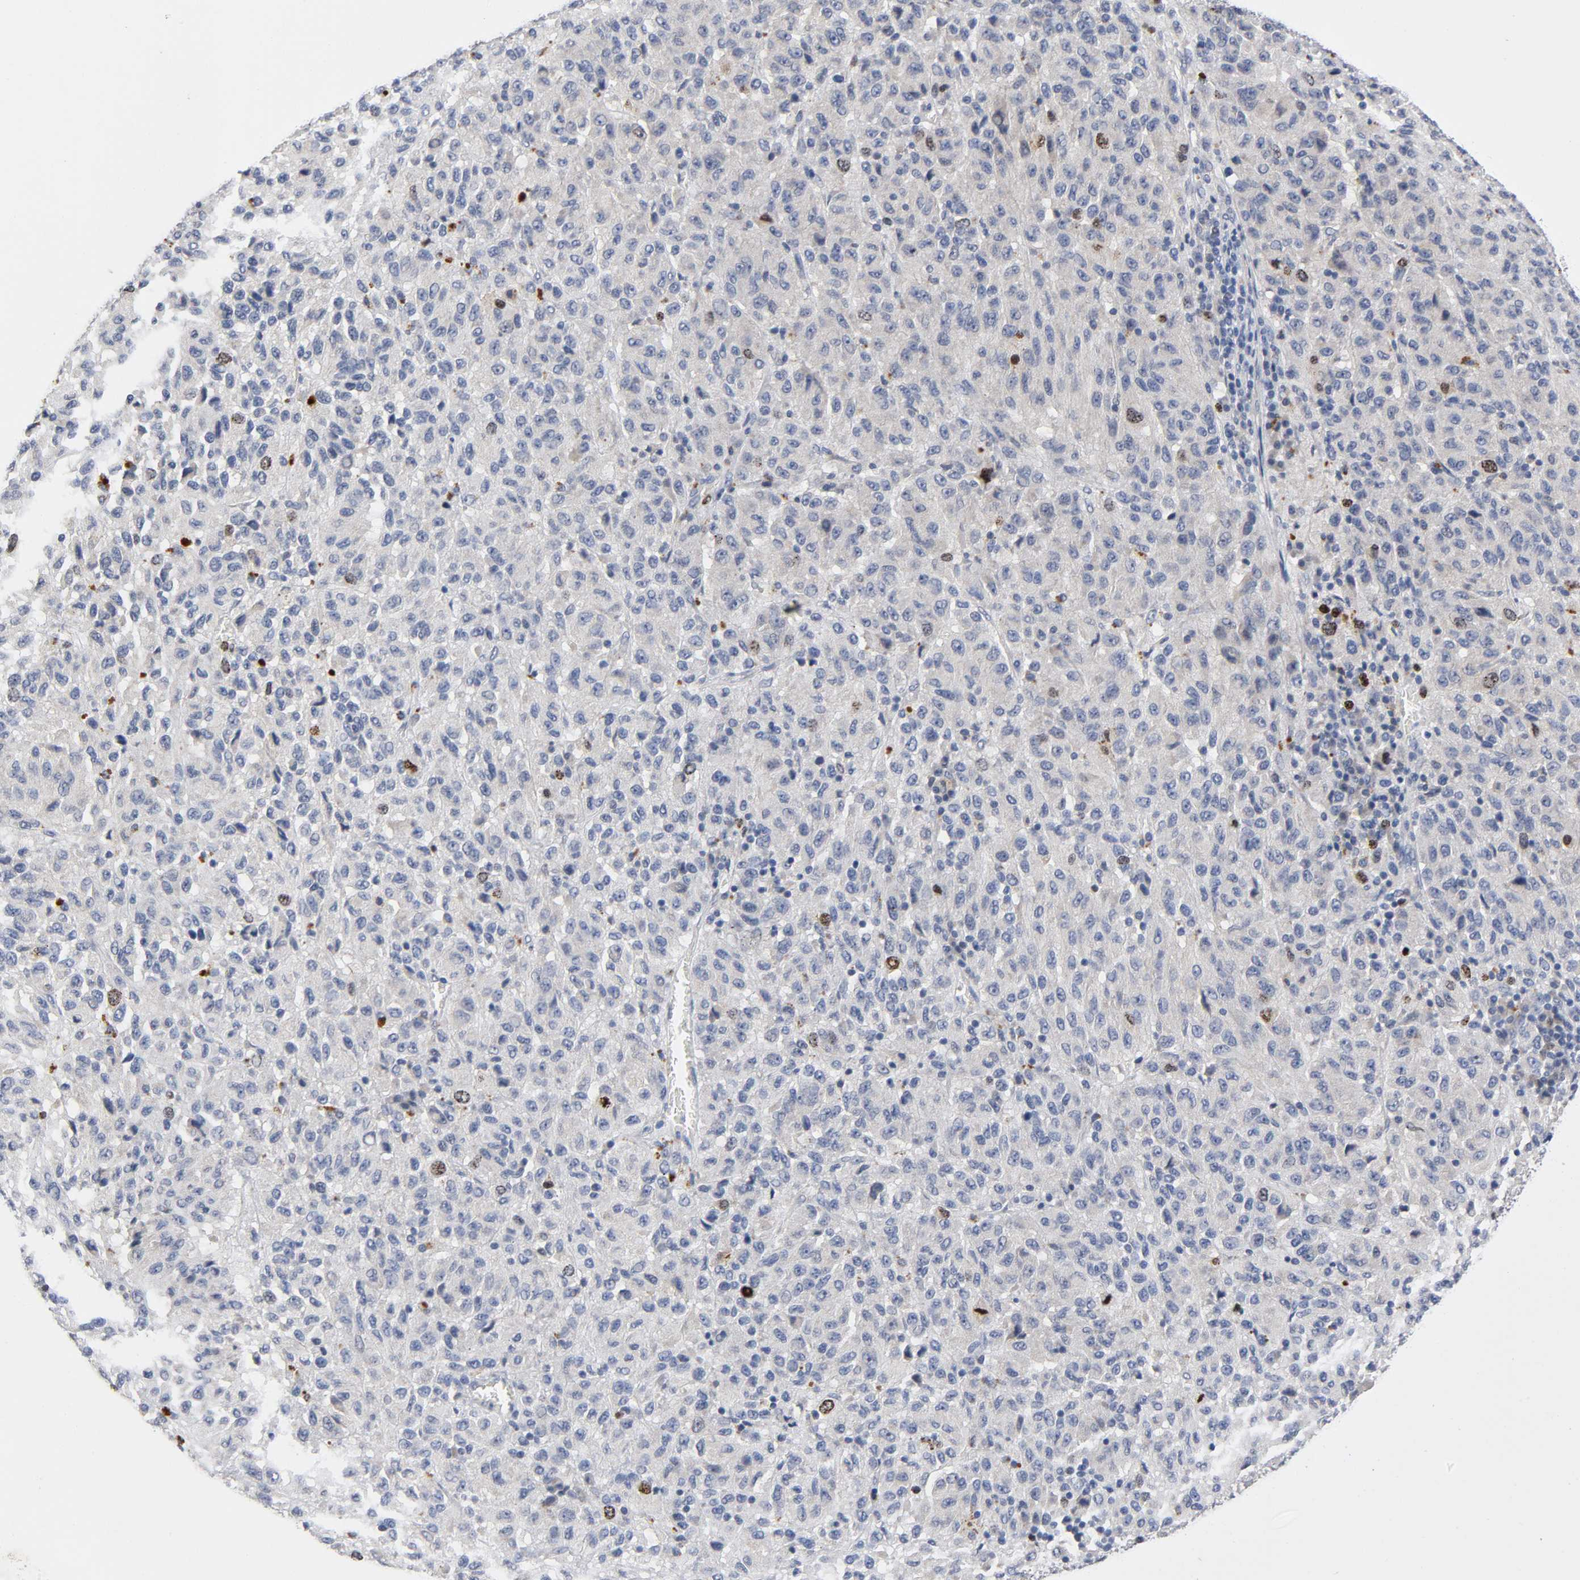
{"staining": {"intensity": "moderate", "quantity": "<25%", "location": "nuclear"}, "tissue": "melanoma", "cell_type": "Tumor cells", "image_type": "cancer", "snomed": [{"axis": "morphology", "description": "Malignant melanoma, Metastatic site"}, {"axis": "topography", "description": "Lung"}], "caption": "This is an image of IHC staining of malignant melanoma (metastatic site), which shows moderate expression in the nuclear of tumor cells.", "gene": "BIRC5", "patient": {"sex": "male", "age": 64}}